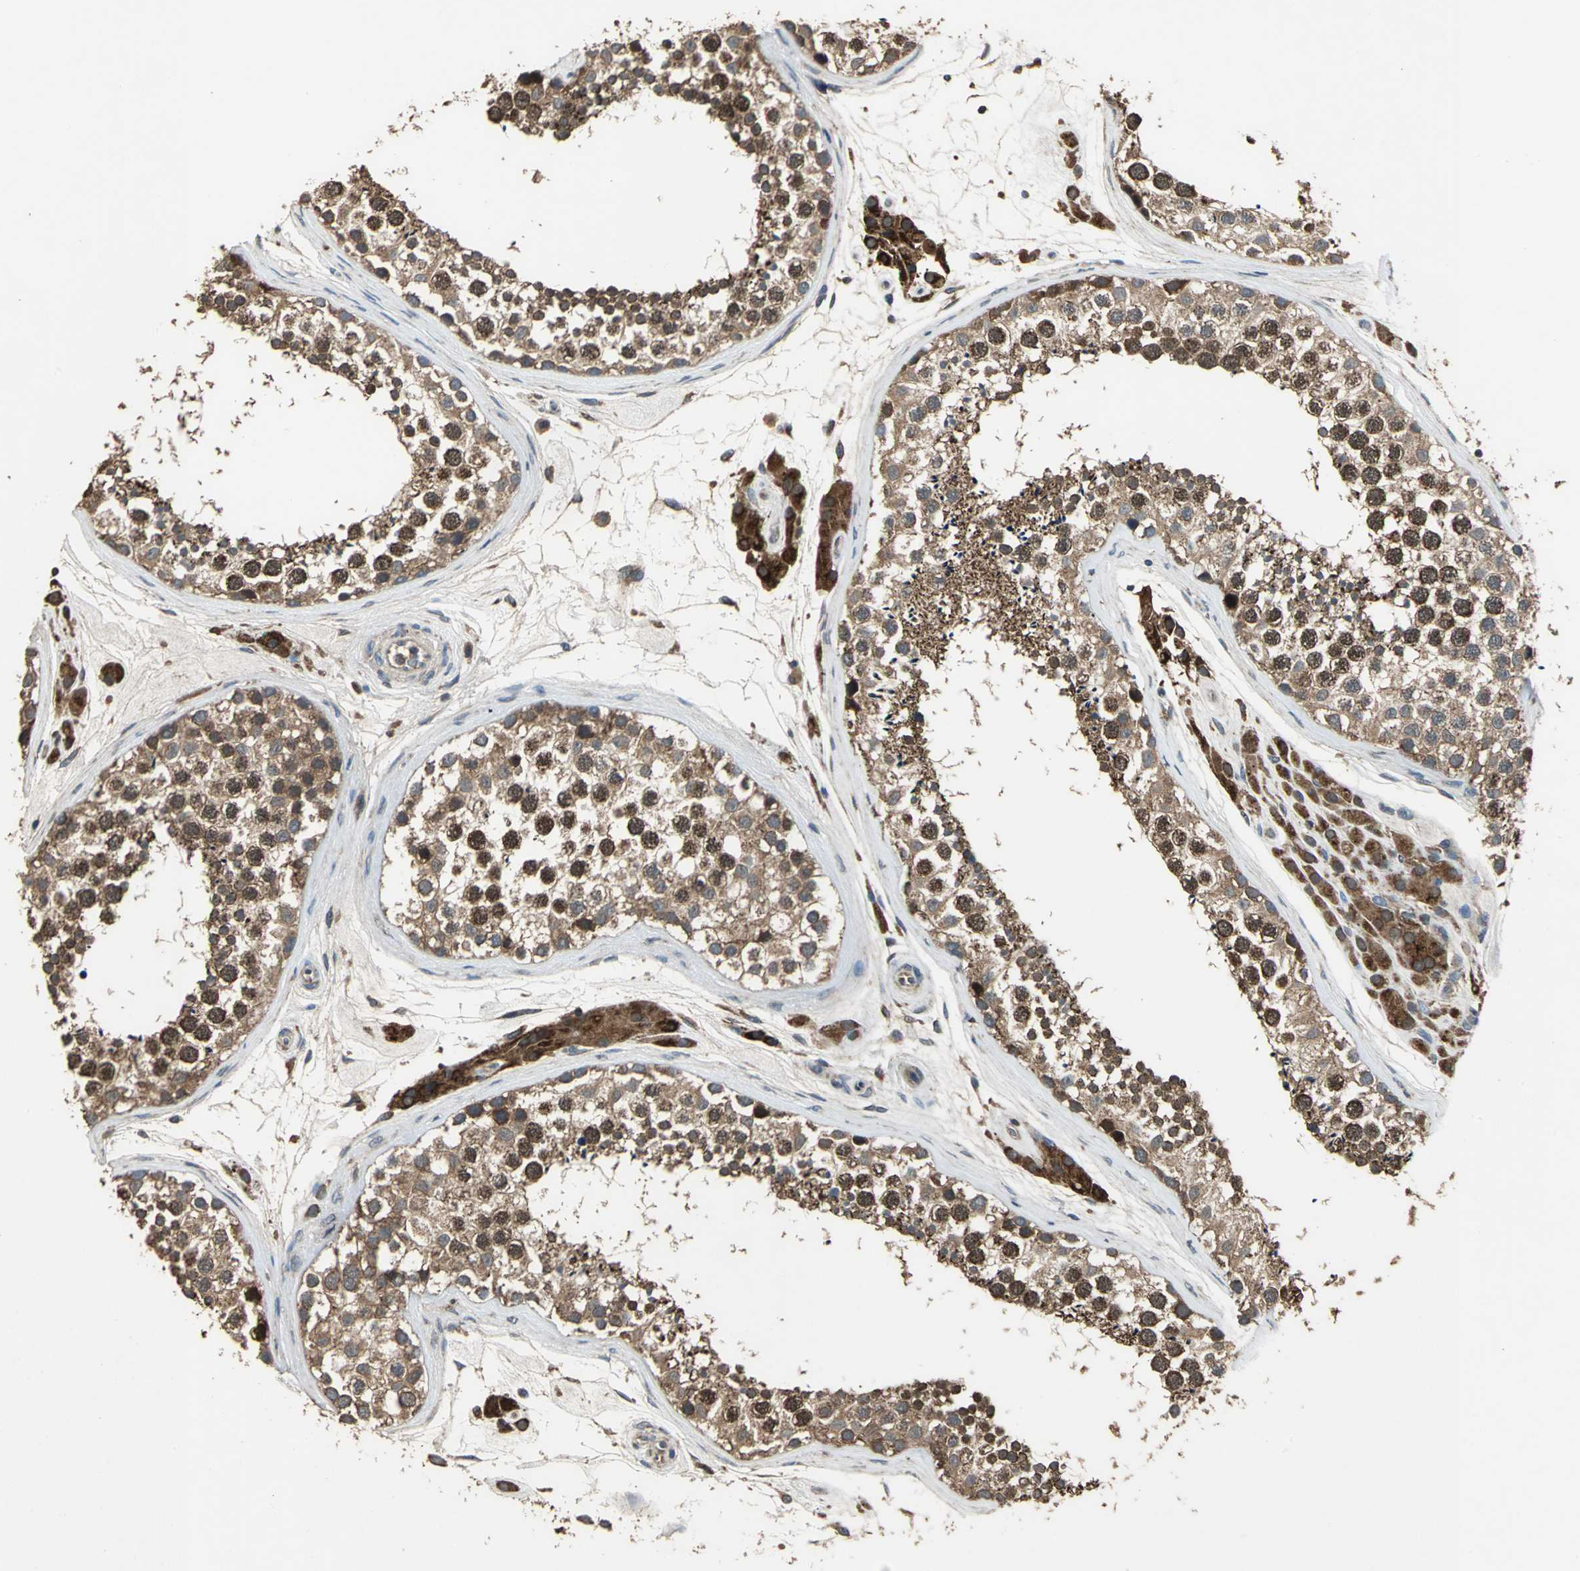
{"staining": {"intensity": "strong", "quantity": ">75%", "location": "cytoplasmic/membranous,nuclear"}, "tissue": "testis", "cell_type": "Cells in seminiferous ducts", "image_type": "normal", "snomed": [{"axis": "morphology", "description": "Normal tissue, NOS"}, {"axis": "topography", "description": "Testis"}], "caption": "Cells in seminiferous ducts demonstrate high levels of strong cytoplasmic/membranous,nuclear staining in approximately >75% of cells in benign human testis.", "gene": "ZNF608", "patient": {"sex": "male", "age": 46}}